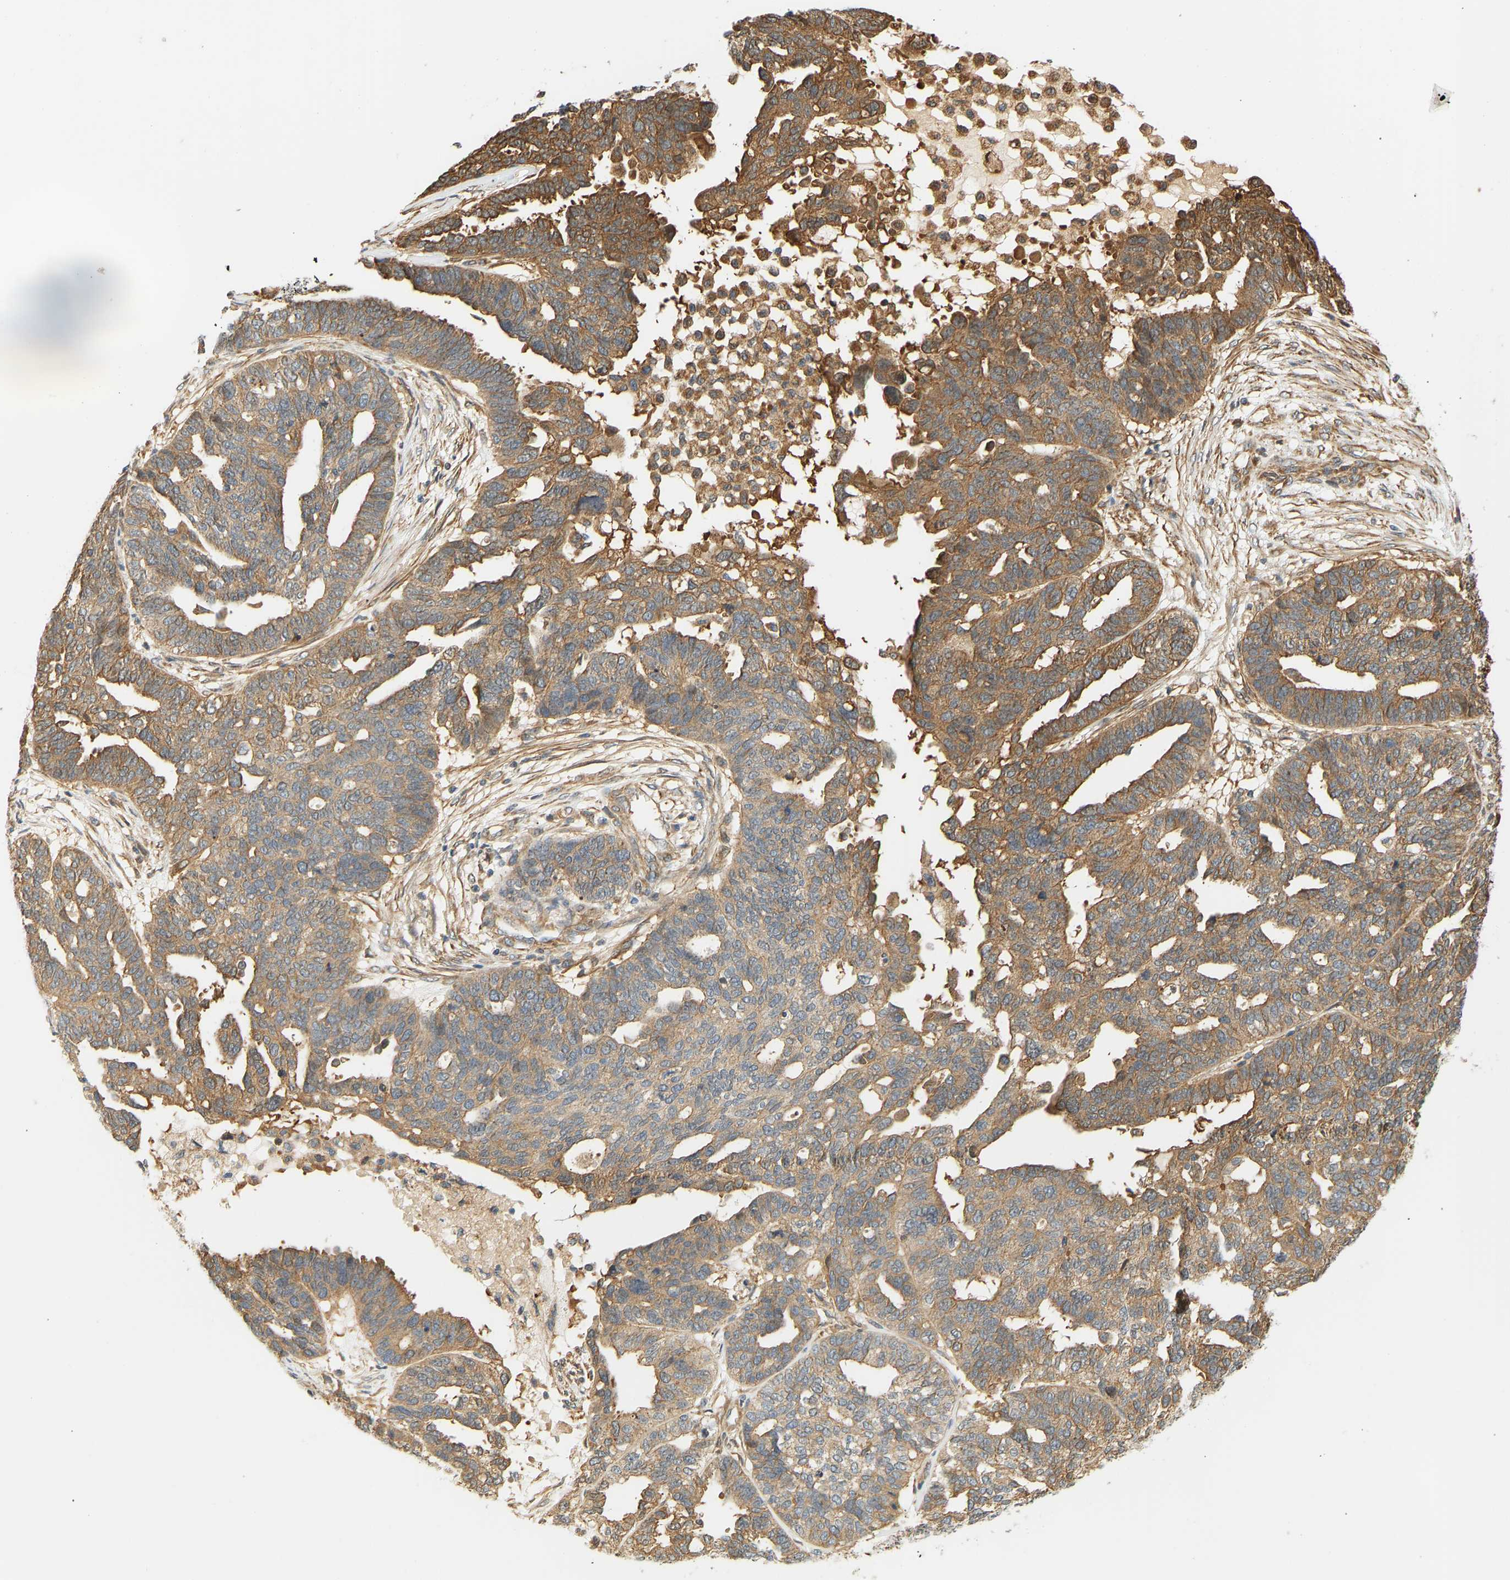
{"staining": {"intensity": "moderate", "quantity": ">75%", "location": "cytoplasmic/membranous"}, "tissue": "ovarian cancer", "cell_type": "Tumor cells", "image_type": "cancer", "snomed": [{"axis": "morphology", "description": "Cystadenocarcinoma, serous, NOS"}, {"axis": "topography", "description": "Ovary"}], "caption": "The immunohistochemical stain highlights moderate cytoplasmic/membranous staining in tumor cells of ovarian serous cystadenocarcinoma tissue. Nuclei are stained in blue.", "gene": "CEP57", "patient": {"sex": "female", "age": 59}}